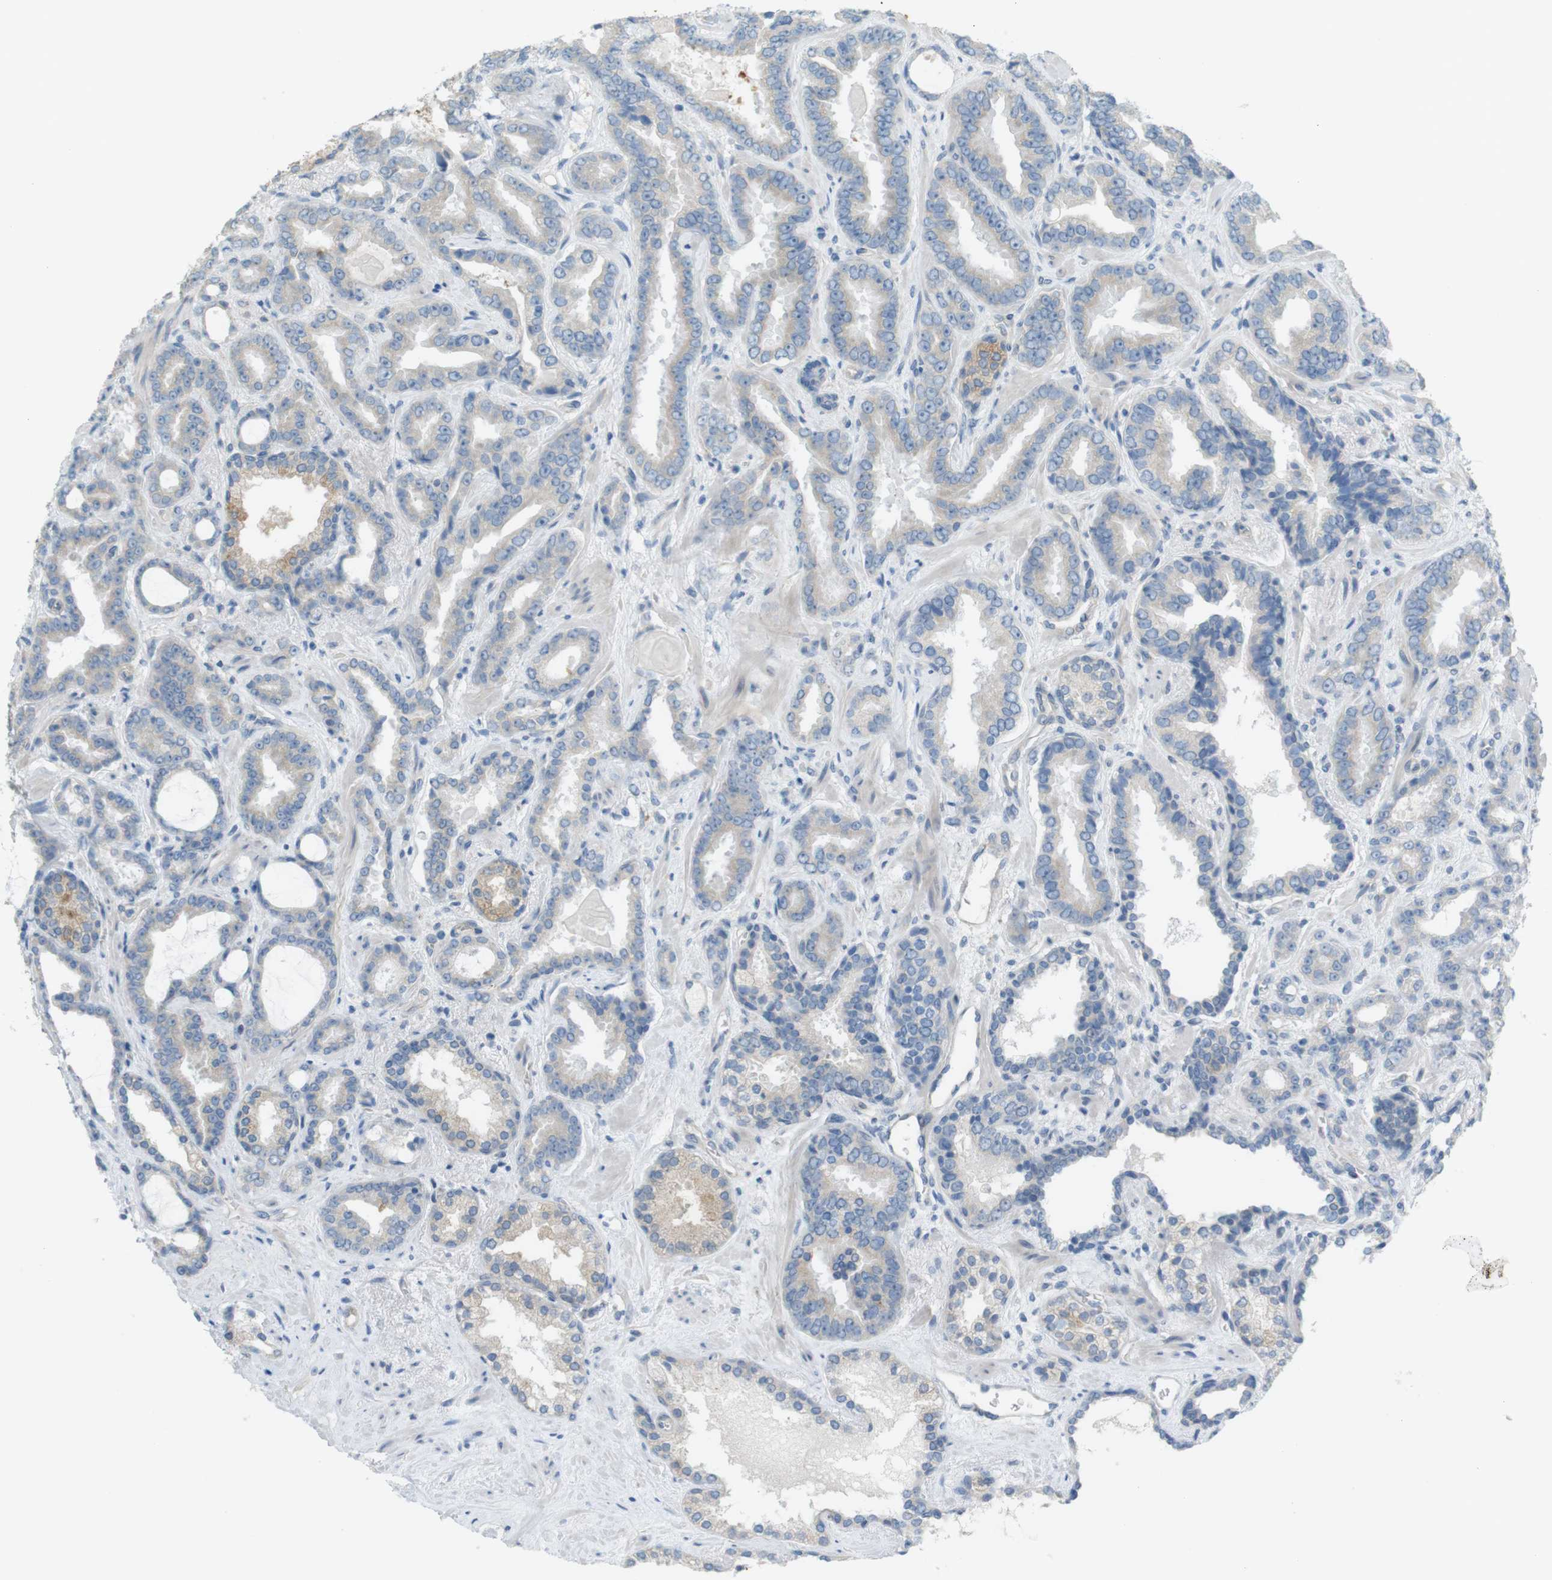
{"staining": {"intensity": "negative", "quantity": "none", "location": "none"}, "tissue": "prostate cancer", "cell_type": "Tumor cells", "image_type": "cancer", "snomed": [{"axis": "morphology", "description": "Adenocarcinoma, Low grade"}, {"axis": "topography", "description": "Prostate"}], "caption": "Immunohistochemistry micrograph of human prostate cancer (low-grade adenocarcinoma) stained for a protein (brown), which exhibits no staining in tumor cells. (DAB immunohistochemistry (IHC) visualized using brightfield microscopy, high magnification).", "gene": "TMEM41B", "patient": {"sex": "male", "age": 60}}